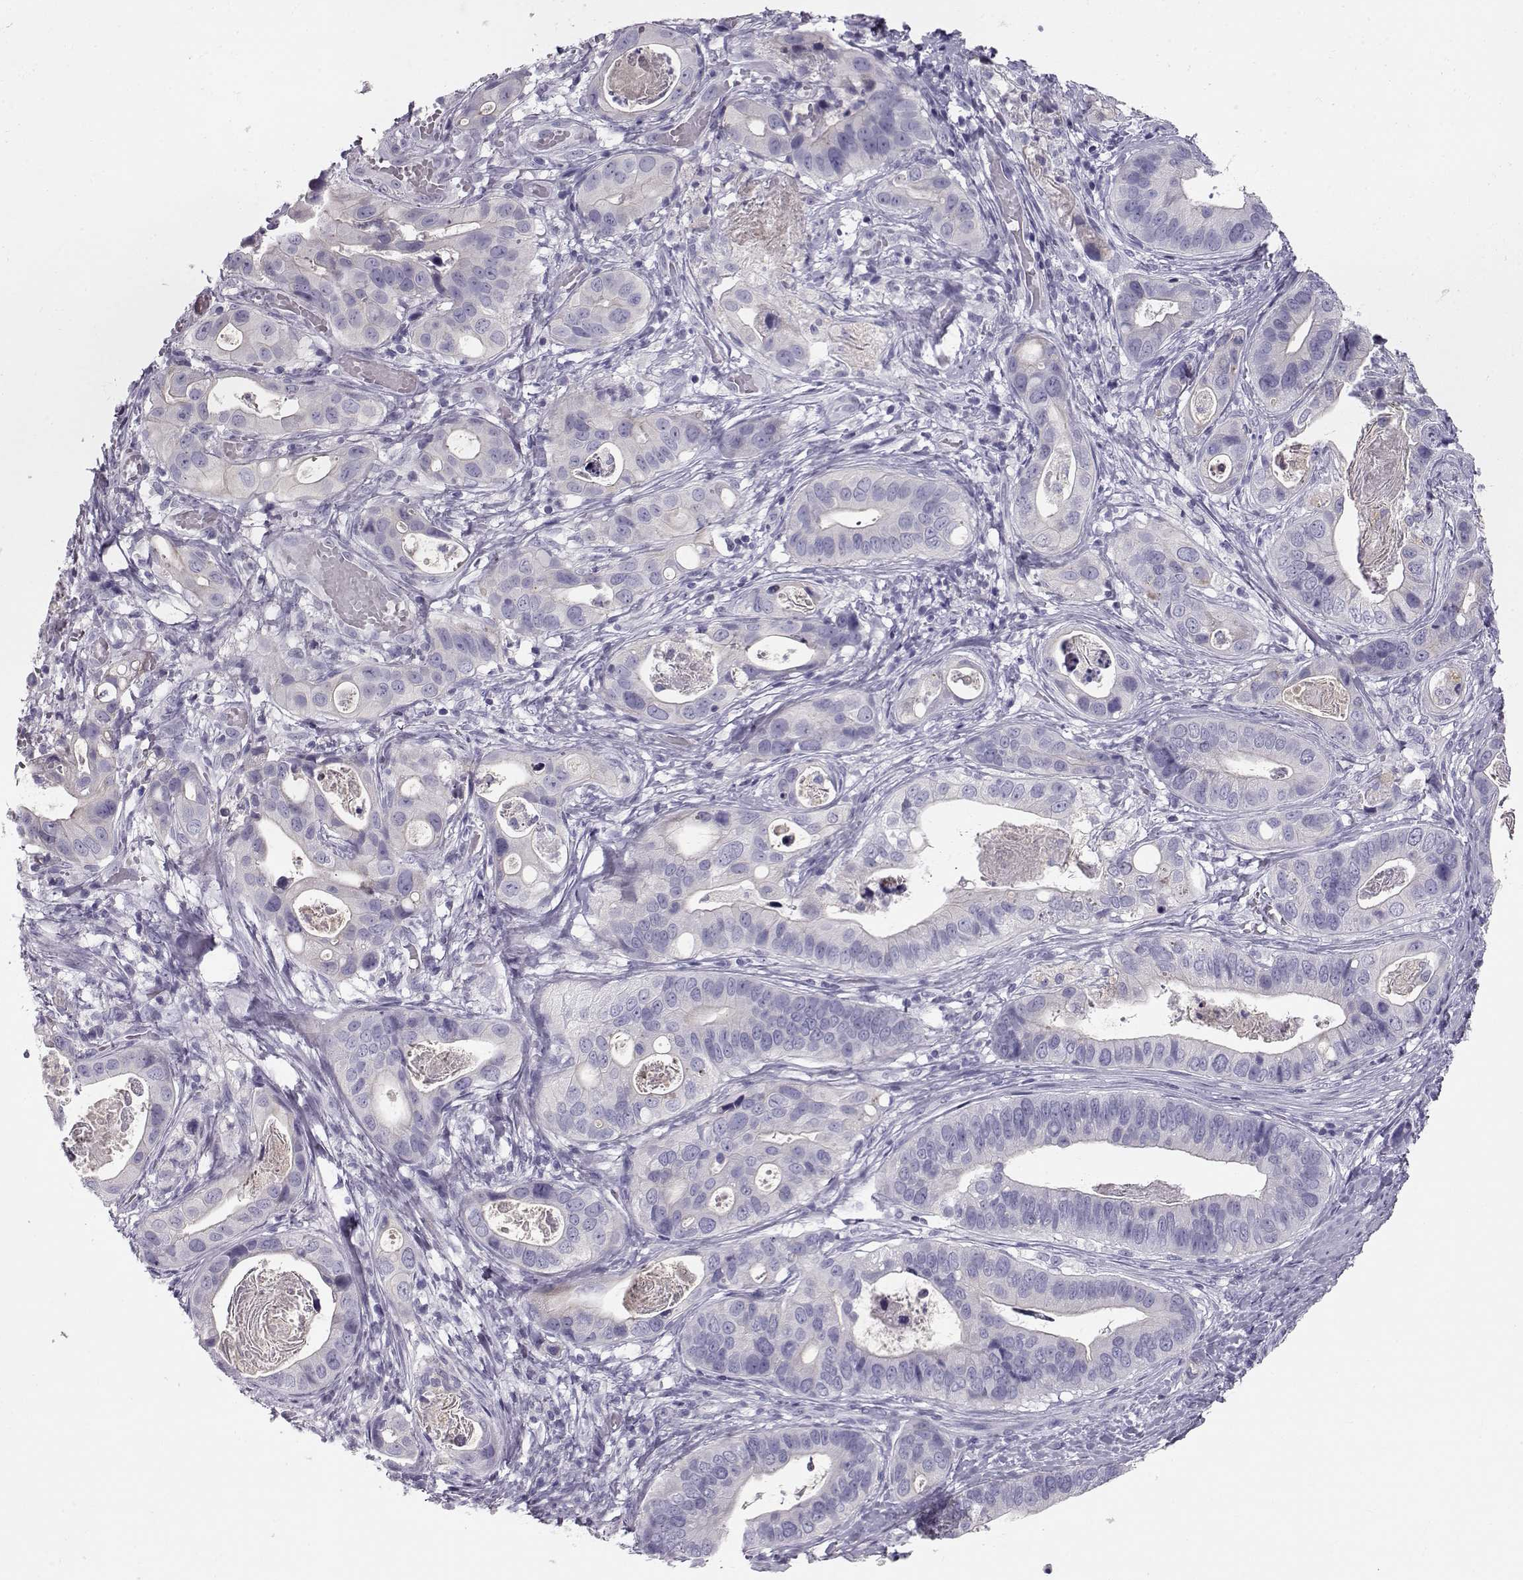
{"staining": {"intensity": "negative", "quantity": "none", "location": "none"}, "tissue": "stomach cancer", "cell_type": "Tumor cells", "image_type": "cancer", "snomed": [{"axis": "morphology", "description": "Adenocarcinoma, NOS"}, {"axis": "topography", "description": "Stomach"}], "caption": "DAB (3,3'-diaminobenzidine) immunohistochemical staining of human stomach adenocarcinoma reveals no significant staining in tumor cells.", "gene": "GPR26", "patient": {"sex": "male", "age": 84}}